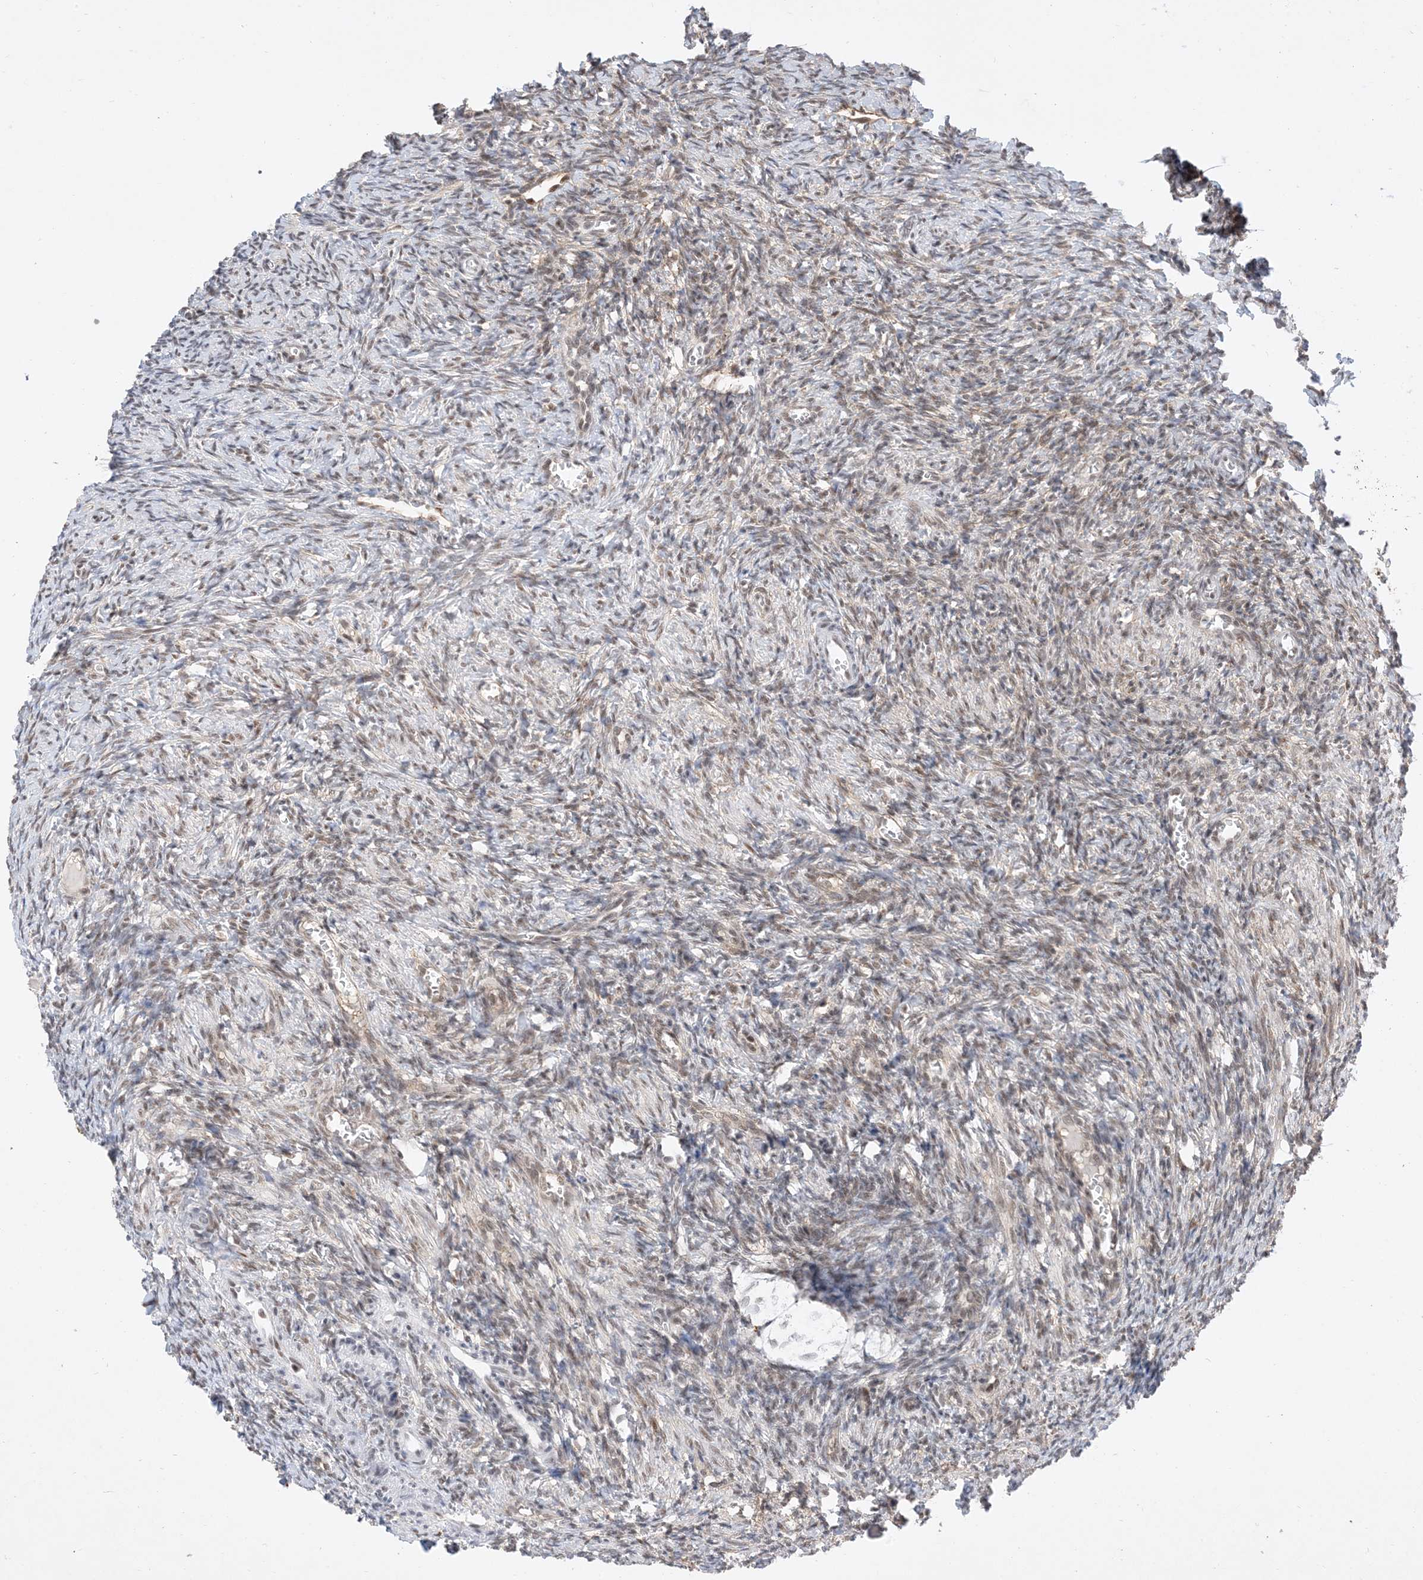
{"staining": {"intensity": "moderate", "quantity": ">75%", "location": "nuclear"}, "tissue": "ovary", "cell_type": "Follicle cells", "image_type": "normal", "snomed": [{"axis": "morphology", "description": "Normal tissue, NOS"}, {"axis": "topography", "description": "Ovary"}], "caption": "Ovary stained with DAB (3,3'-diaminobenzidine) immunohistochemistry demonstrates medium levels of moderate nuclear expression in about >75% of follicle cells.", "gene": "SF3A3", "patient": {"sex": "female", "age": 27}}